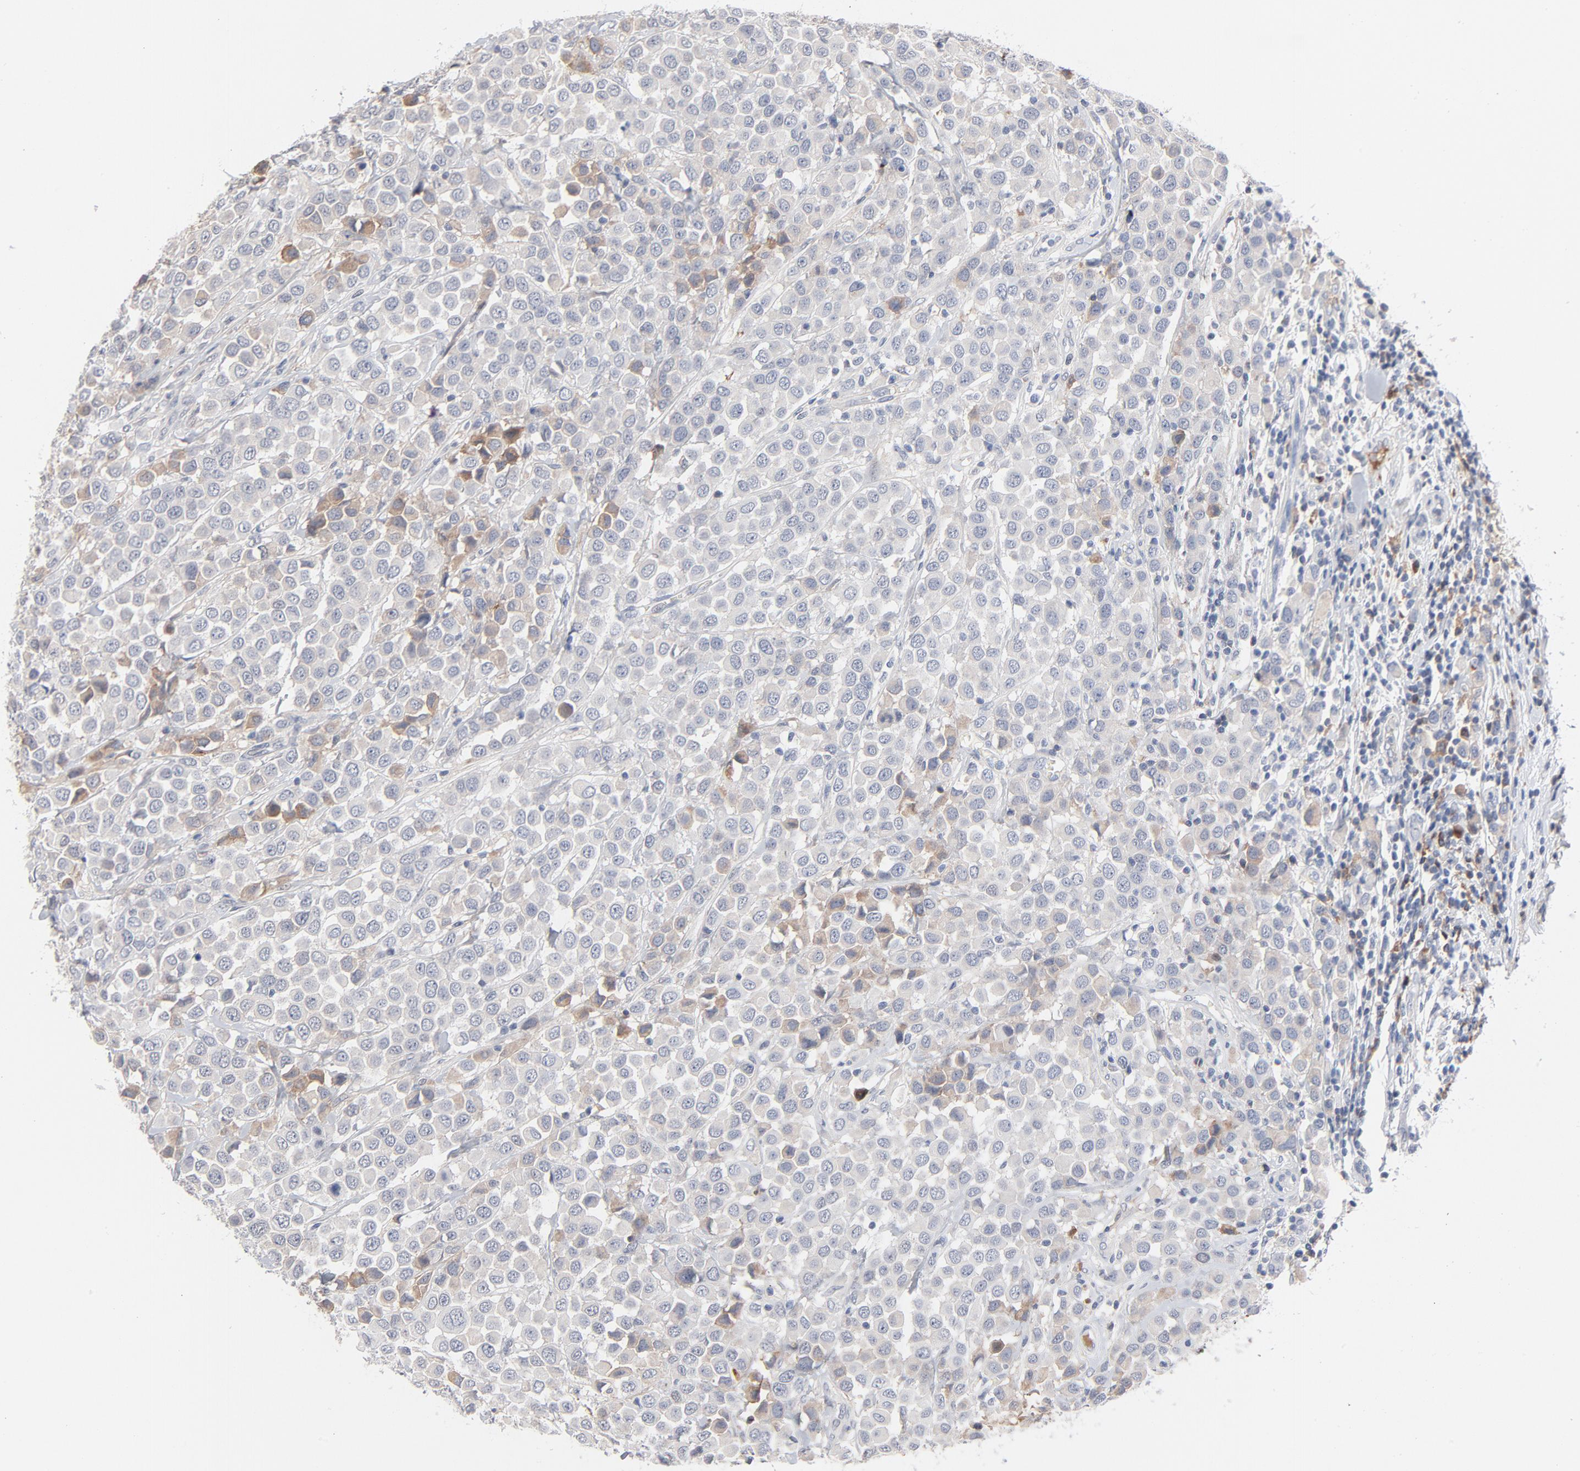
{"staining": {"intensity": "moderate", "quantity": ">75%", "location": "cytoplasmic/membranous"}, "tissue": "breast cancer", "cell_type": "Tumor cells", "image_type": "cancer", "snomed": [{"axis": "morphology", "description": "Duct carcinoma"}, {"axis": "topography", "description": "Breast"}], "caption": "Breast cancer (intraductal carcinoma) was stained to show a protein in brown. There is medium levels of moderate cytoplasmic/membranous positivity in approximately >75% of tumor cells.", "gene": "SERPINA4", "patient": {"sex": "female", "age": 61}}